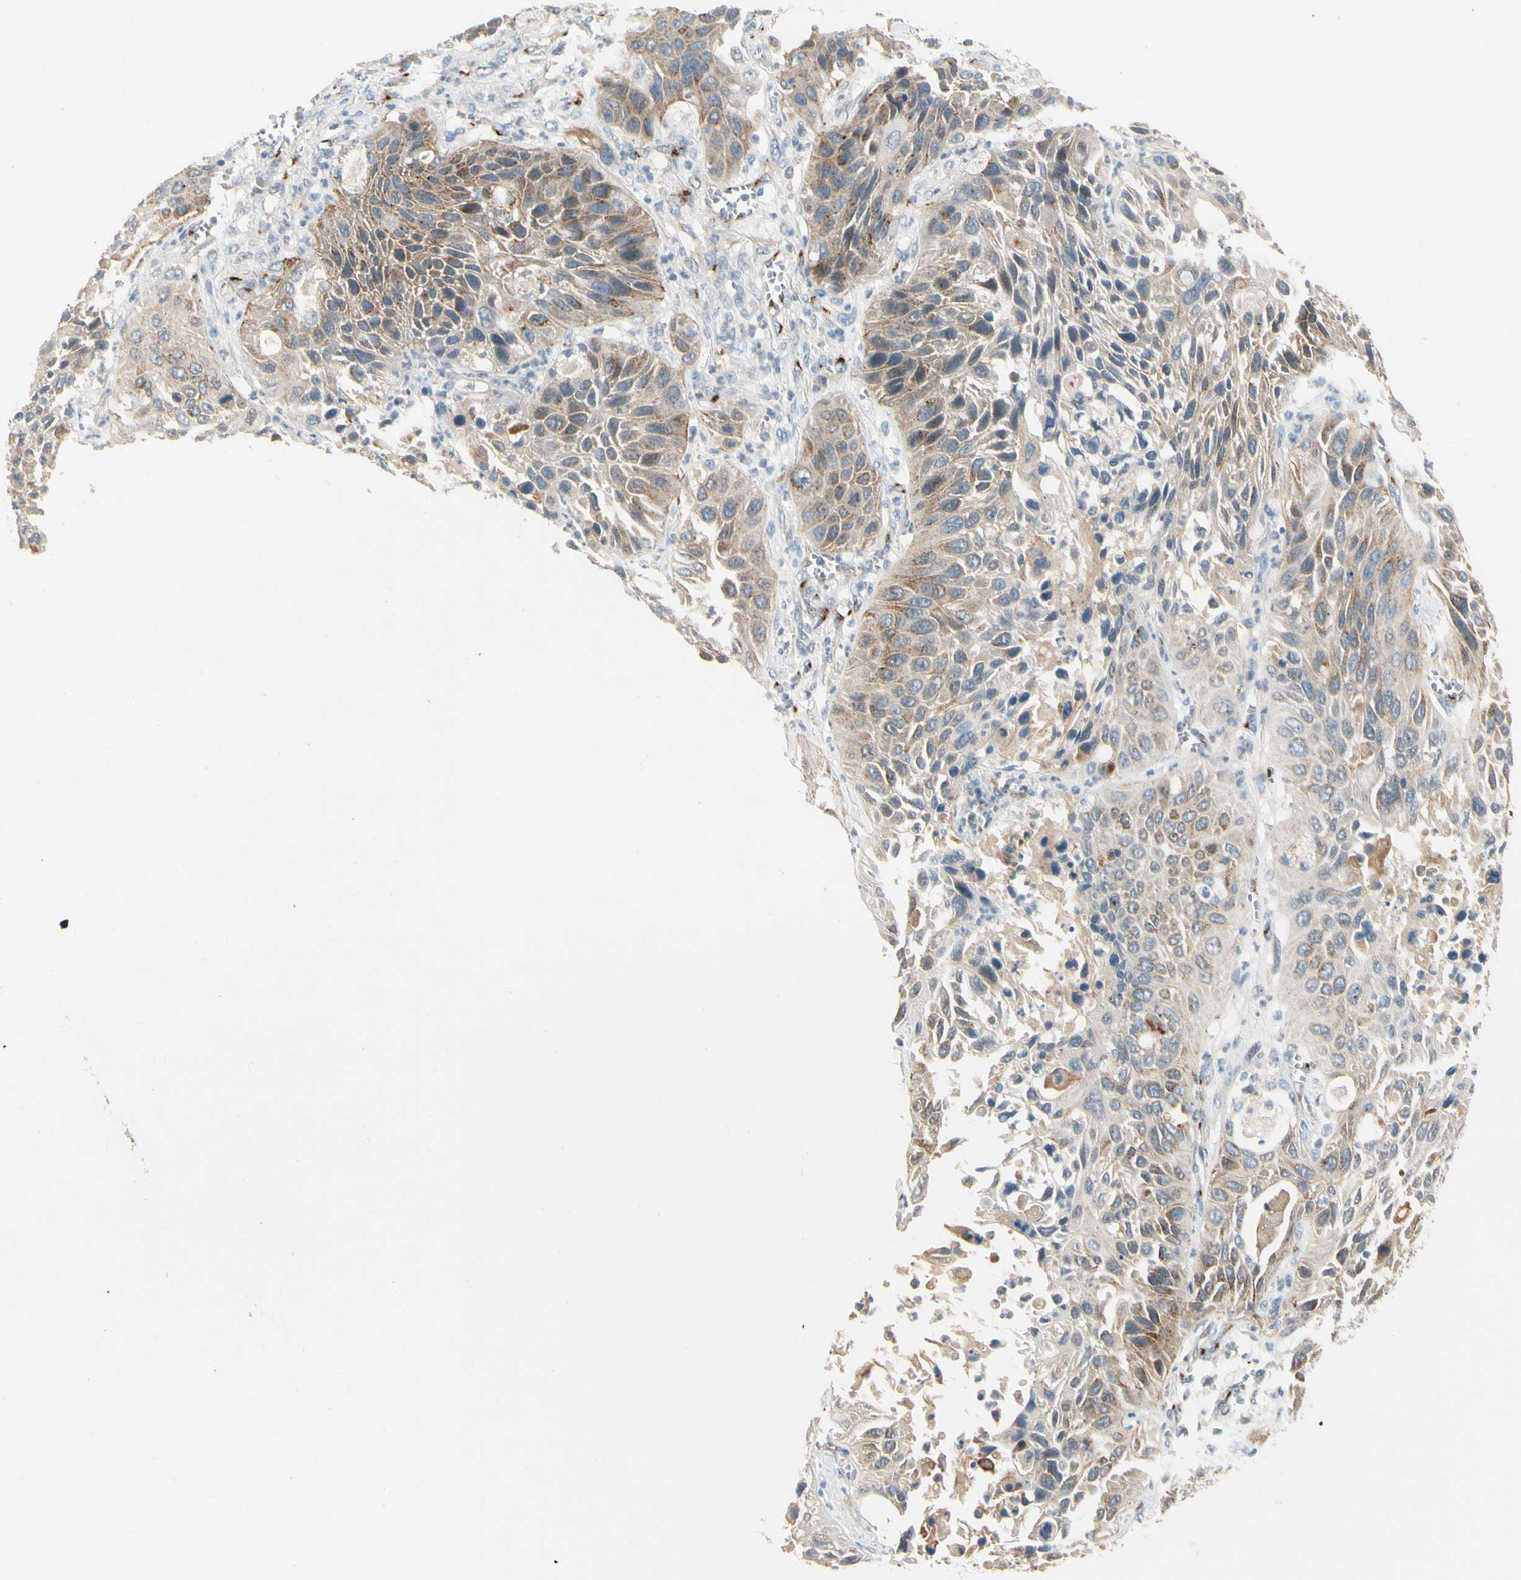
{"staining": {"intensity": "weak", "quantity": ">75%", "location": "cytoplasmic/membranous"}, "tissue": "lung cancer", "cell_type": "Tumor cells", "image_type": "cancer", "snomed": [{"axis": "morphology", "description": "Squamous cell carcinoma, NOS"}, {"axis": "topography", "description": "Lung"}], "caption": "IHC (DAB (3,3'-diaminobenzidine)) staining of human squamous cell carcinoma (lung) reveals weak cytoplasmic/membranous protein expression in approximately >75% of tumor cells. (Stains: DAB (3,3'-diaminobenzidine) in brown, nuclei in blue, Microscopy: brightfield microscopy at high magnification).", "gene": "MANSC1", "patient": {"sex": "female", "age": 76}}